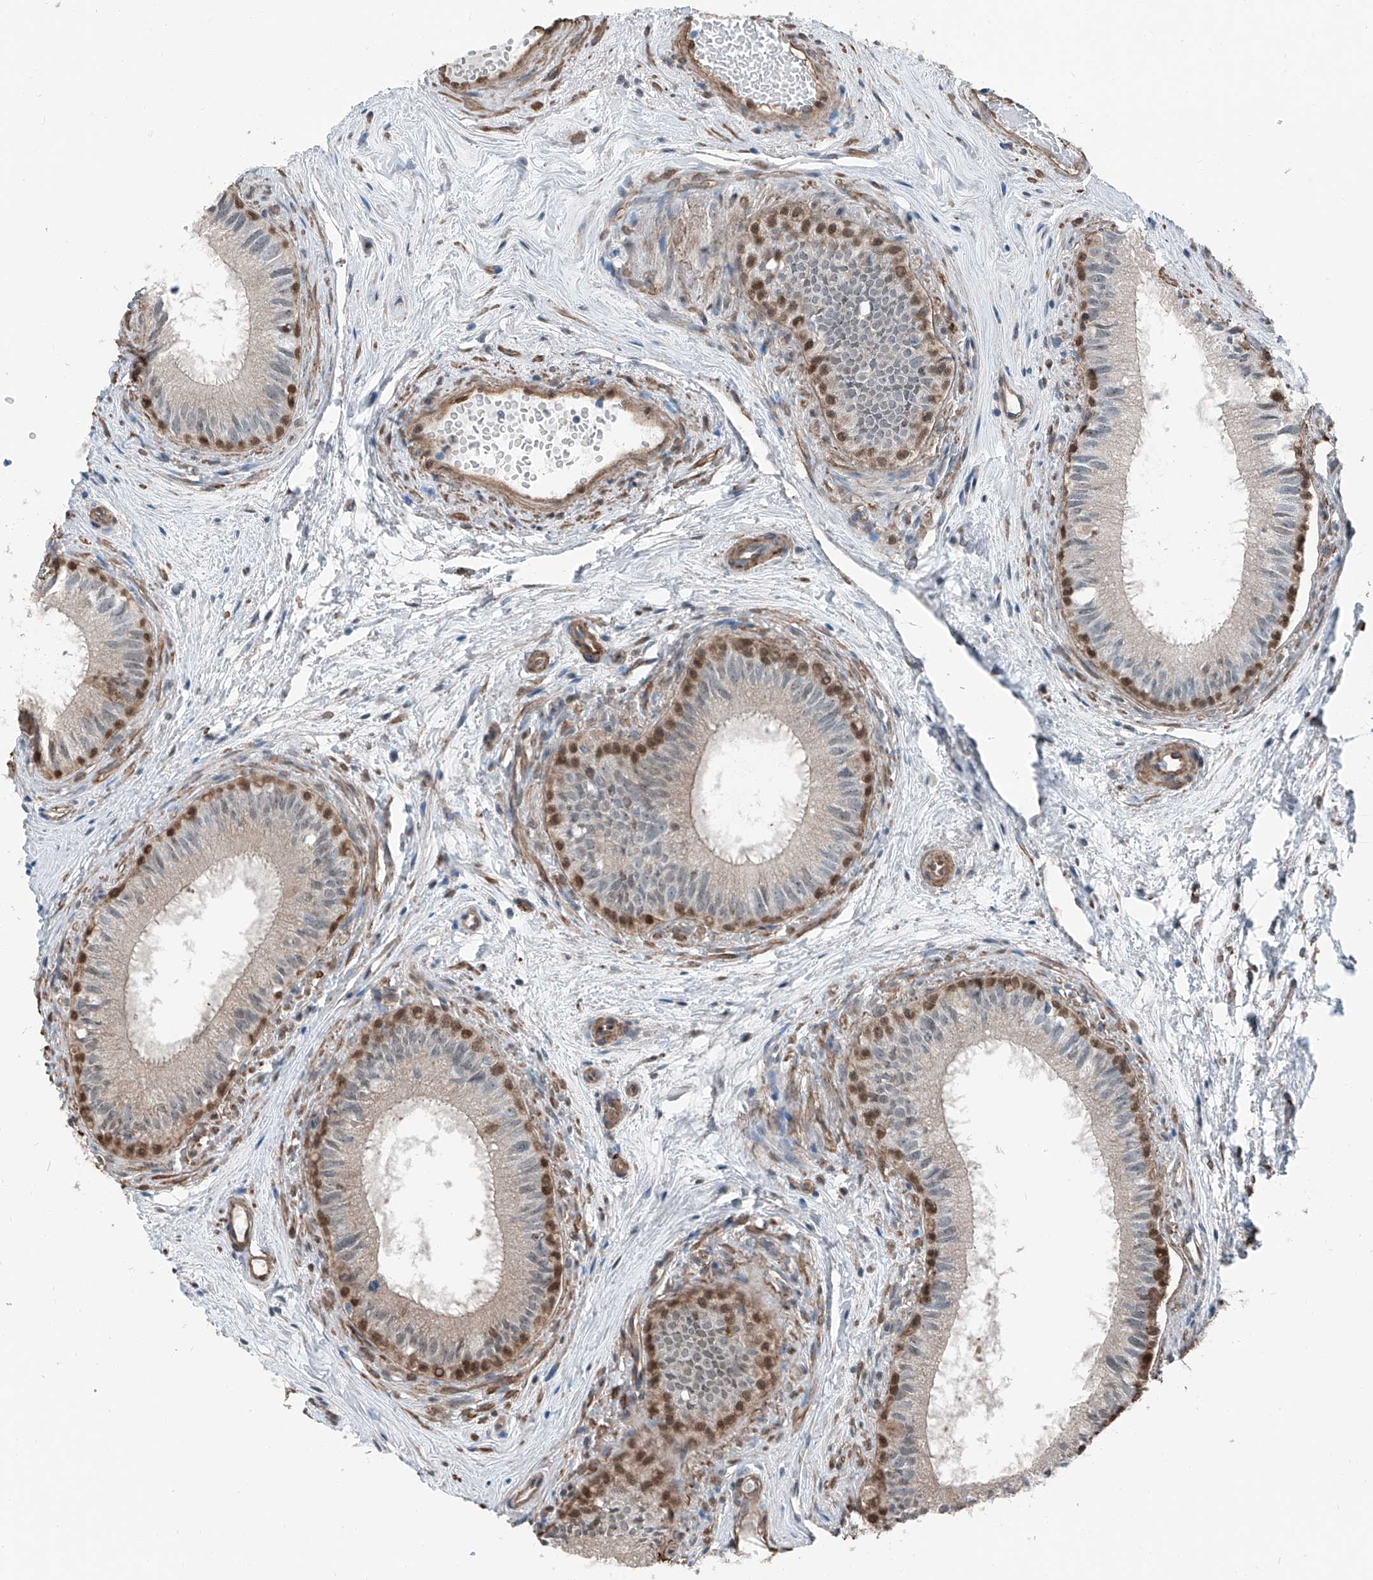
{"staining": {"intensity": "moderate", "quantity": "25%-75%", "location": "cytoplasmic/membranous,nuclear"}, "tissue": "epididymis", "cell_type": "Glandular cells", "image_type": "normal", "snomed": [{"axis": "morphology", "description": "Normal tissue, NOS"}, {"axis": "topography", "description": "Epididymis"}], "caption": "This histopathology image displays normal epididymis stained with immunohistochemistry (IHC) to label a protein in brown. The cytoplasmic/membranous,nuclear of glandular cells show moderate positivity for the protein. Nuclei are counter-stained blue.", "gene": "HSPA6", "patient": {"sex": "male", "age": 71}}